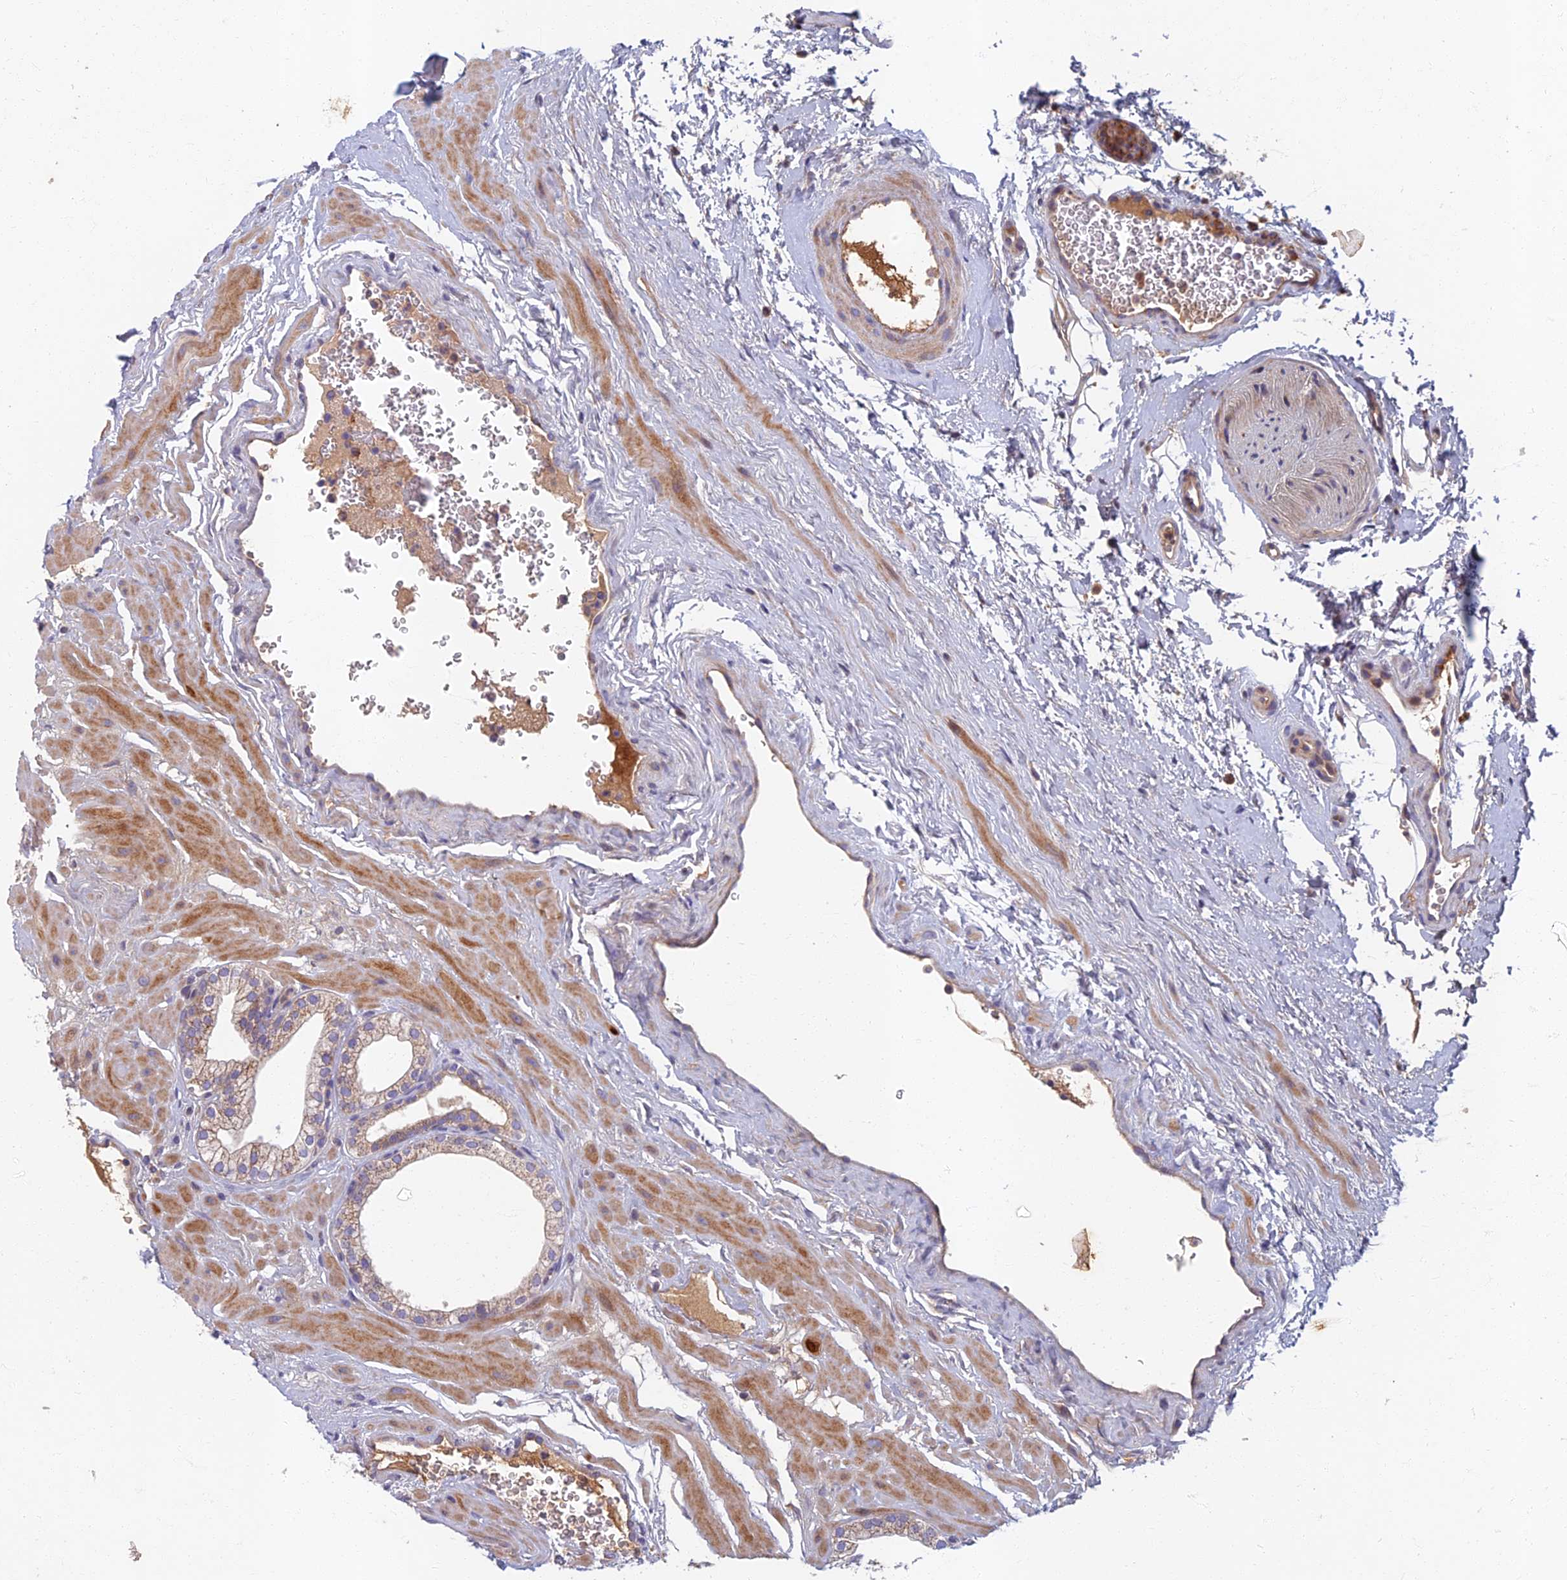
{"staining": {"intensity": "weak", "quantity": "<25%", "location": "cytoplasmic/membranous"}, "tissue": "prostate", "cell_type": "Glandular cells", "image_type": "normal", "snomed": [{"axis": "morphology", "description": "Normal tissue, NOS"}, {"axis": "morphology", "description": "Urothelial carcinoma, Low grade"}, {"axis": "topography", "description": "Urinary bladder"}, {"axis": "topography", "description": "Prostate"}], "caption": "IHC of unremarkable human prostate shows no positivity in glandular cells.", "gene": "SOGA1", "patient": {"sex": "male", "age": 60}}